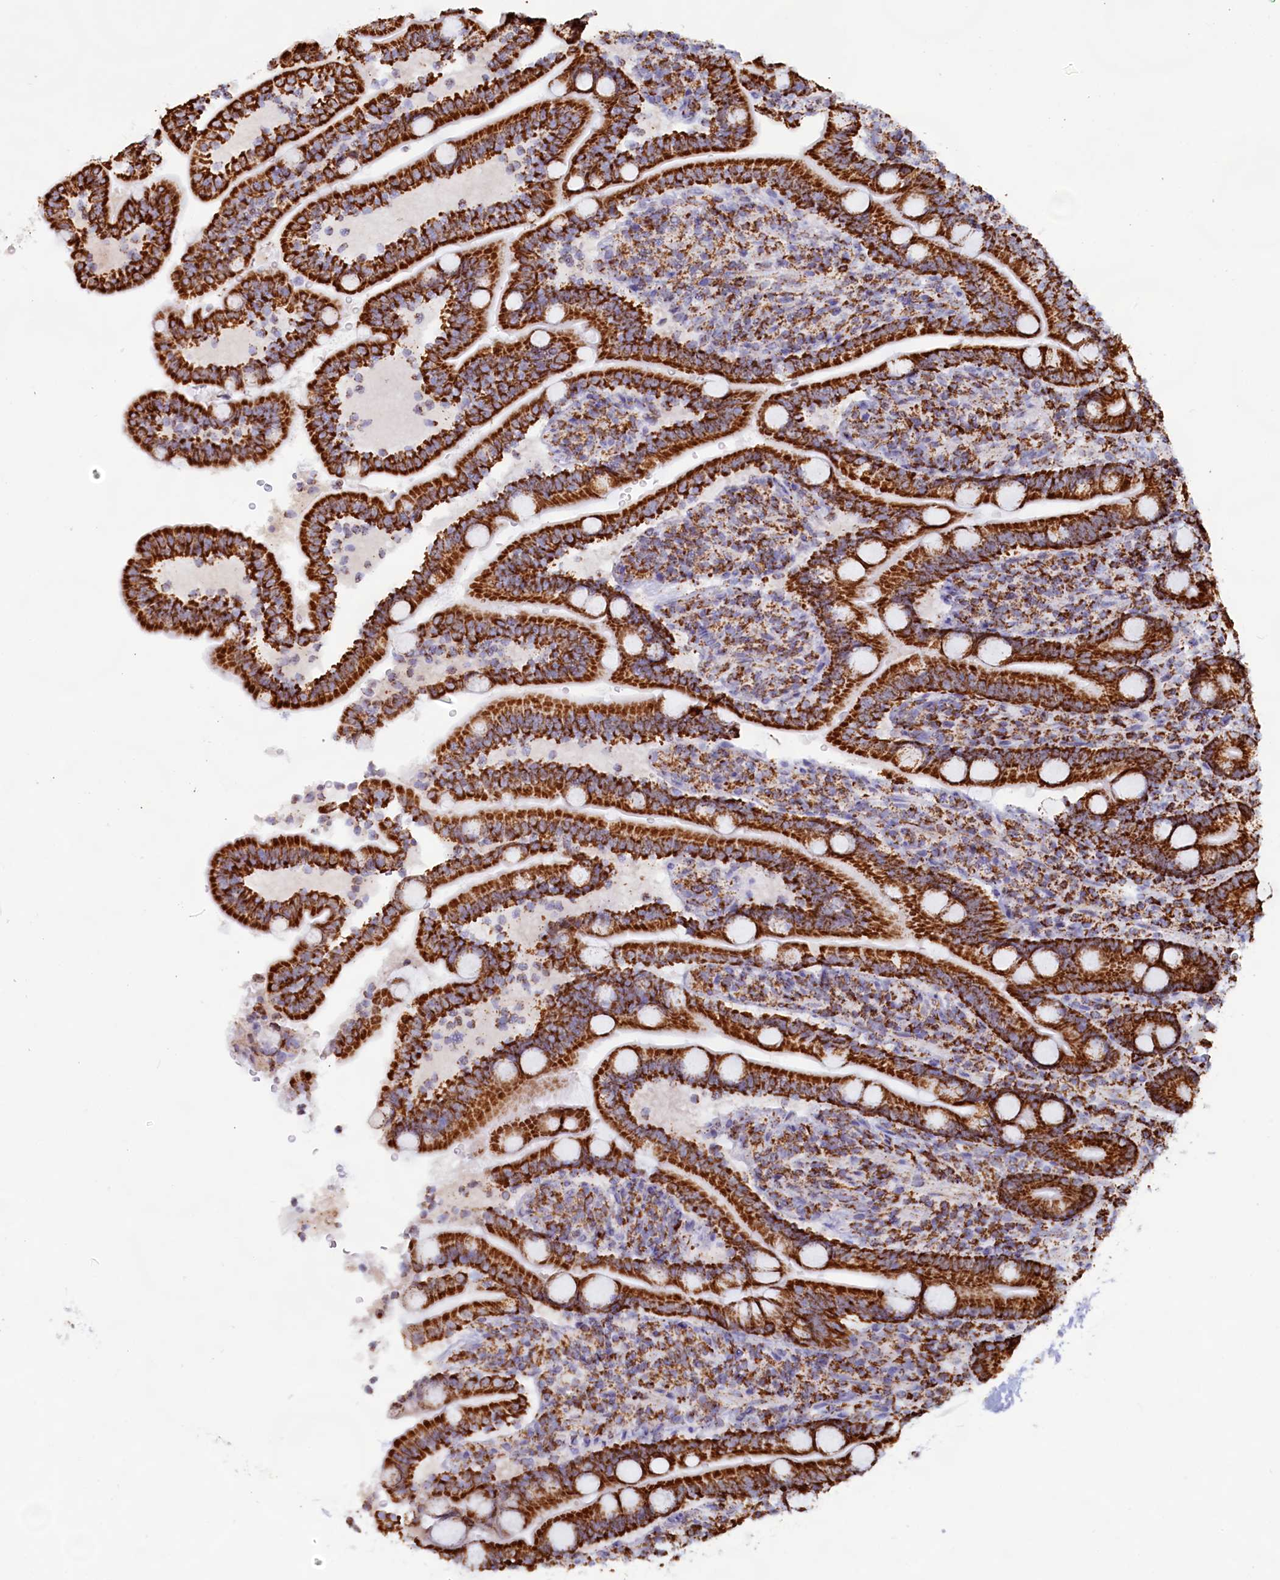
{"staining": {"intensity": "strong", "quantity": ">75%", "location": "cytoplasmic/membranous"}, "tissue": "duodenum", "cell_type": "Glandular cells", "image_type": "normal", "snomed": [{"axis": "morphology", "description": "Normal tissue, NOS"}, {"axis": "topography", "description": "Duodenum"}], "caption": "Strong cytoplasmic/membranous expression is seen in approximately >75% of glandular cells in benign duodenum. Ihc stains the protein of interest in brown and the nuclei are stained blue.", "gene": "C1D", "patient": {"sex": "male", "age": 35}}